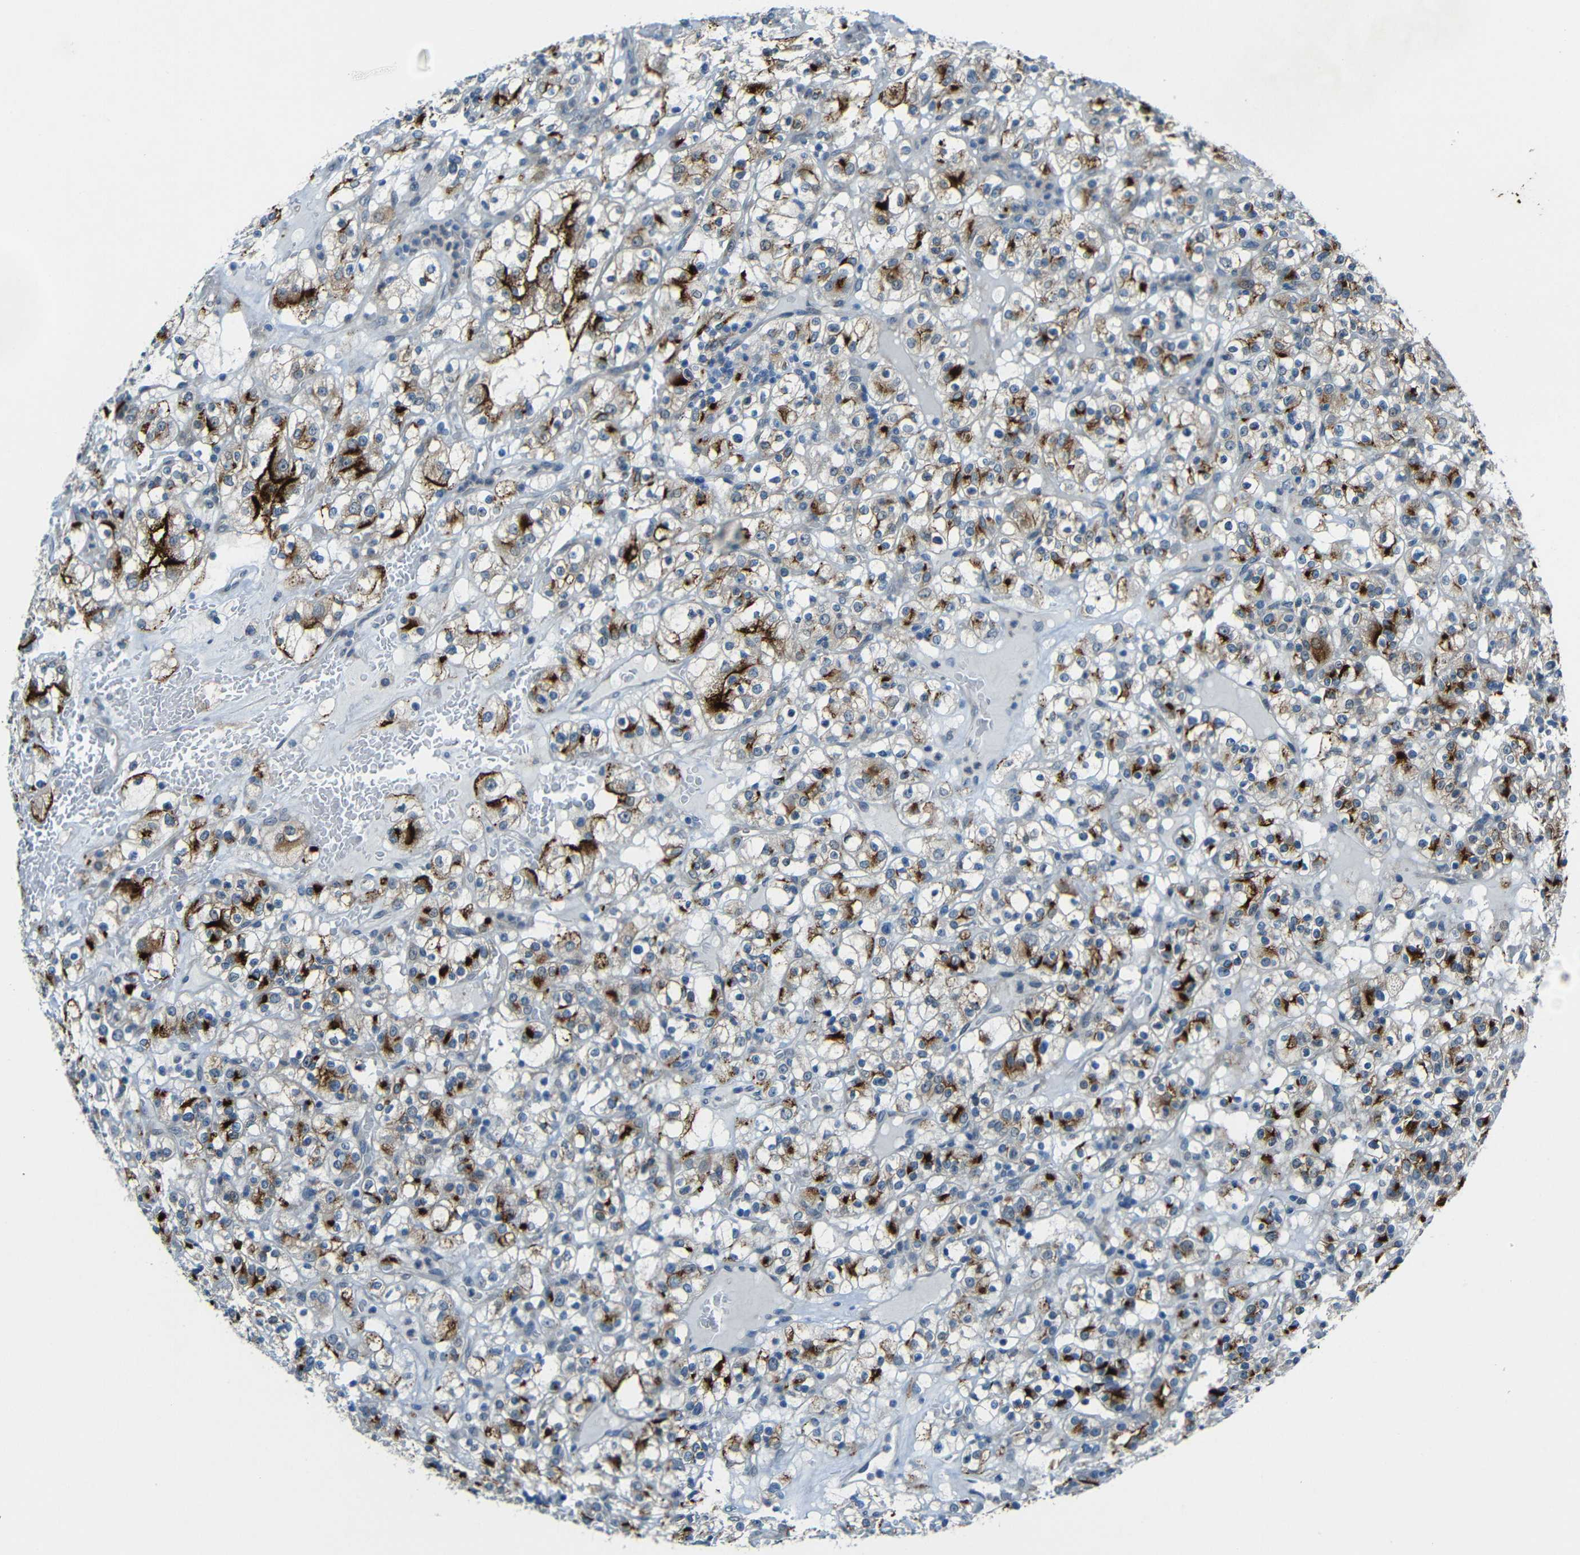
{"staining": {"intensity": "strong", "quantity": "25%-75%", "location": "cytoplasmic/membranous"}, "tissue": "renal cancer", "cell_type": "Tumor cells", "image_type": "cancer", "snomed": [{"axis": "morphology", "description": "Normal tissue, NOS"}, {"axis": "morphology", "description": "Adenocarcinoma, NOS"}, {"axis": "topography", "description": "Kidney"}], "caption": "Protein expression by immunohistochemistry exhibits strong cytoplasmic/membranous expression in about 25%-75% of tumor cells in renal cancer (adenocarcinoma).", "gene": "ANKRD22", "patient": {"sex": "female", "age": 72}}